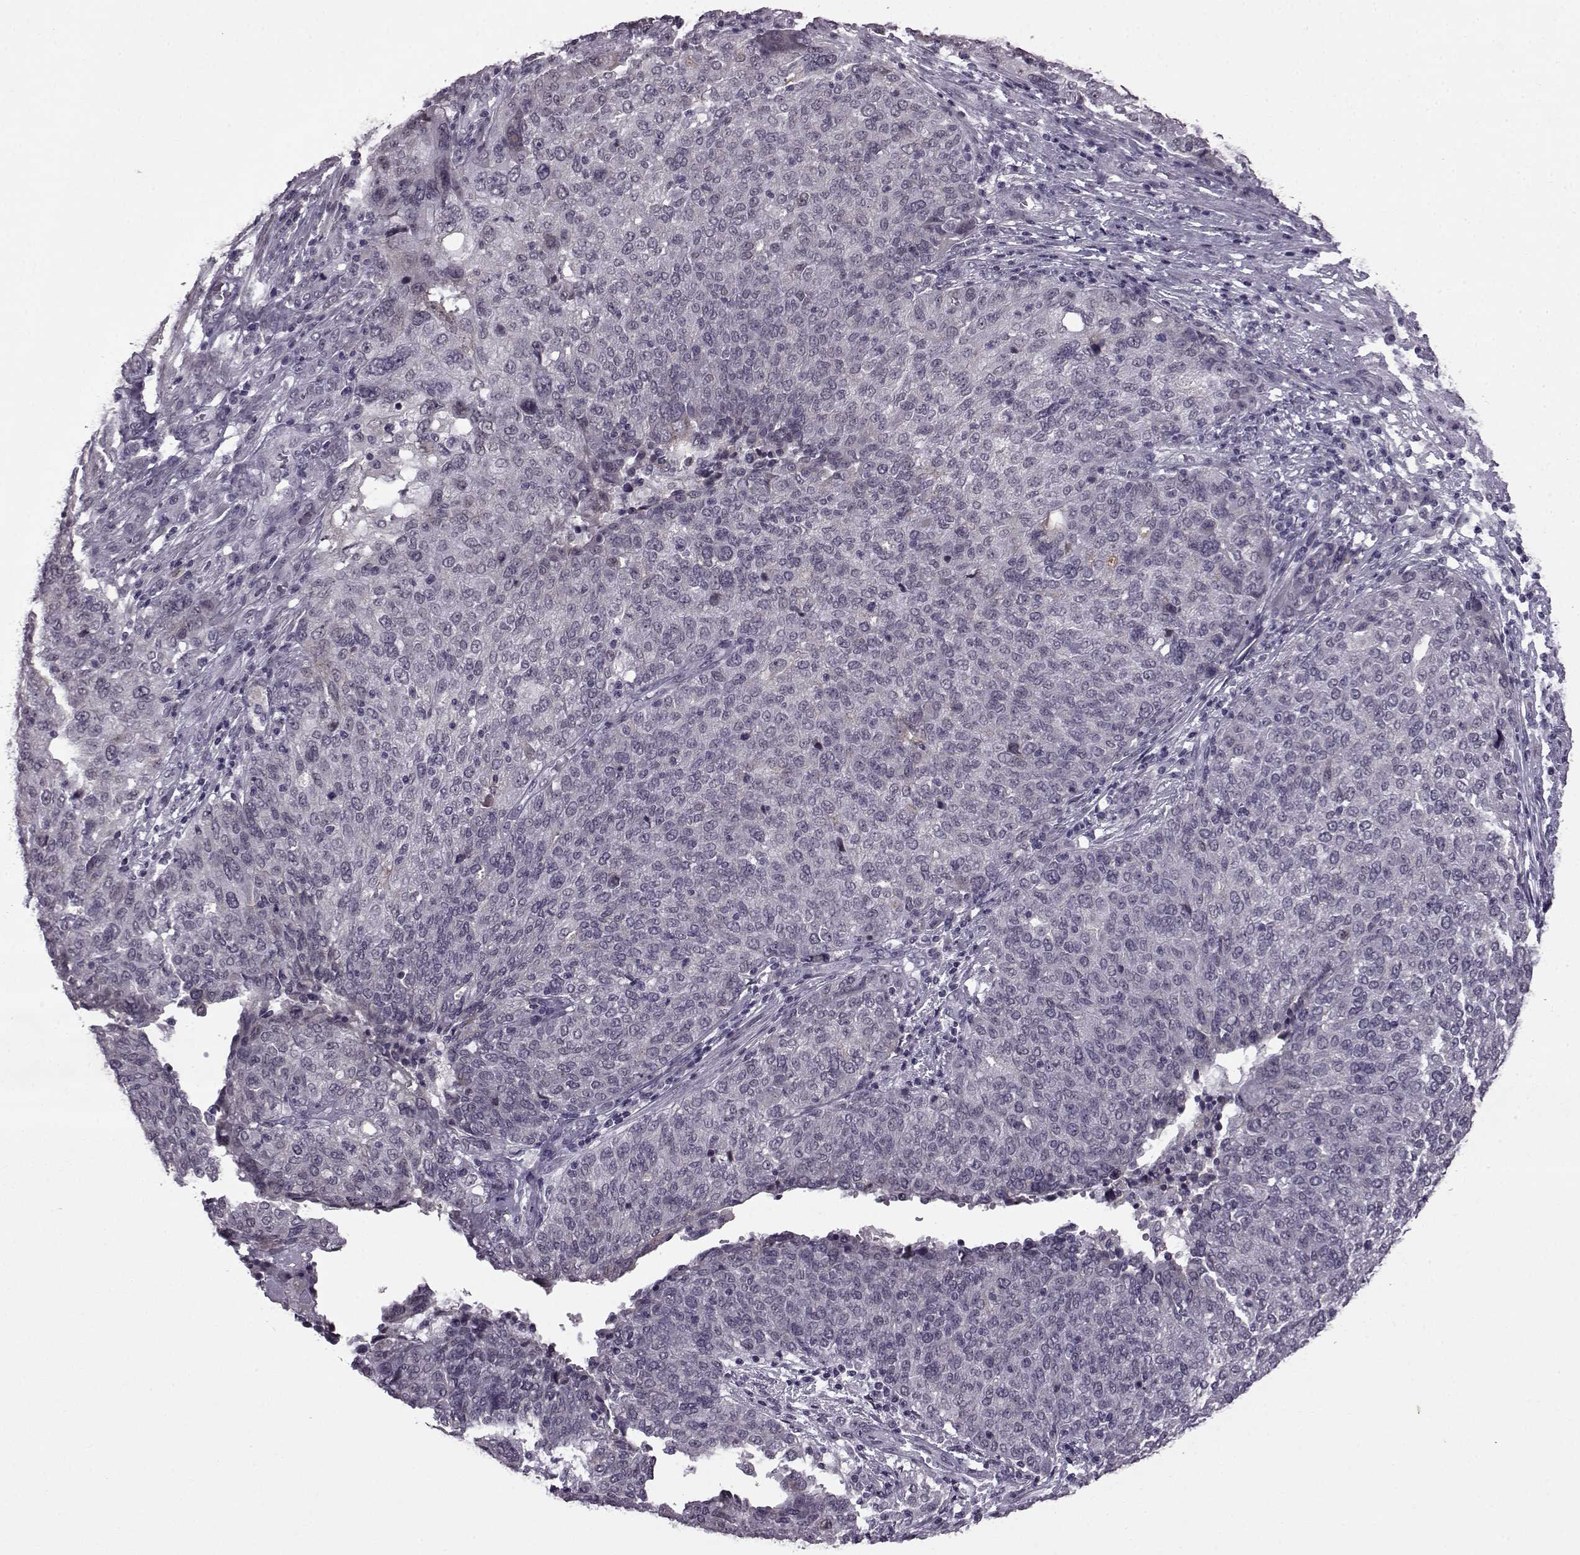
{"staining": {"intensity": "negative", "quantity": "none", "location": "none"}, "tissue": "ovarian cancer", "cell_type": "Tumor cells", "image_type": "cancer", "snomed": [{"axis": "morphology", "description": "Carcinoma, endometroid"}, {"axis": "topography", "description": "Ovary"}], "caption": "High magnification brightfield microscopy of ovarian endometroid carcinoma stained with DAB (3,3'-diaminobenzidine) (brown) and counterstained with hematoxylin (blue): tumor cells show no significant expression.", "gene": "SLC28A2", "patient": {"sex": "female", "age": 58}}